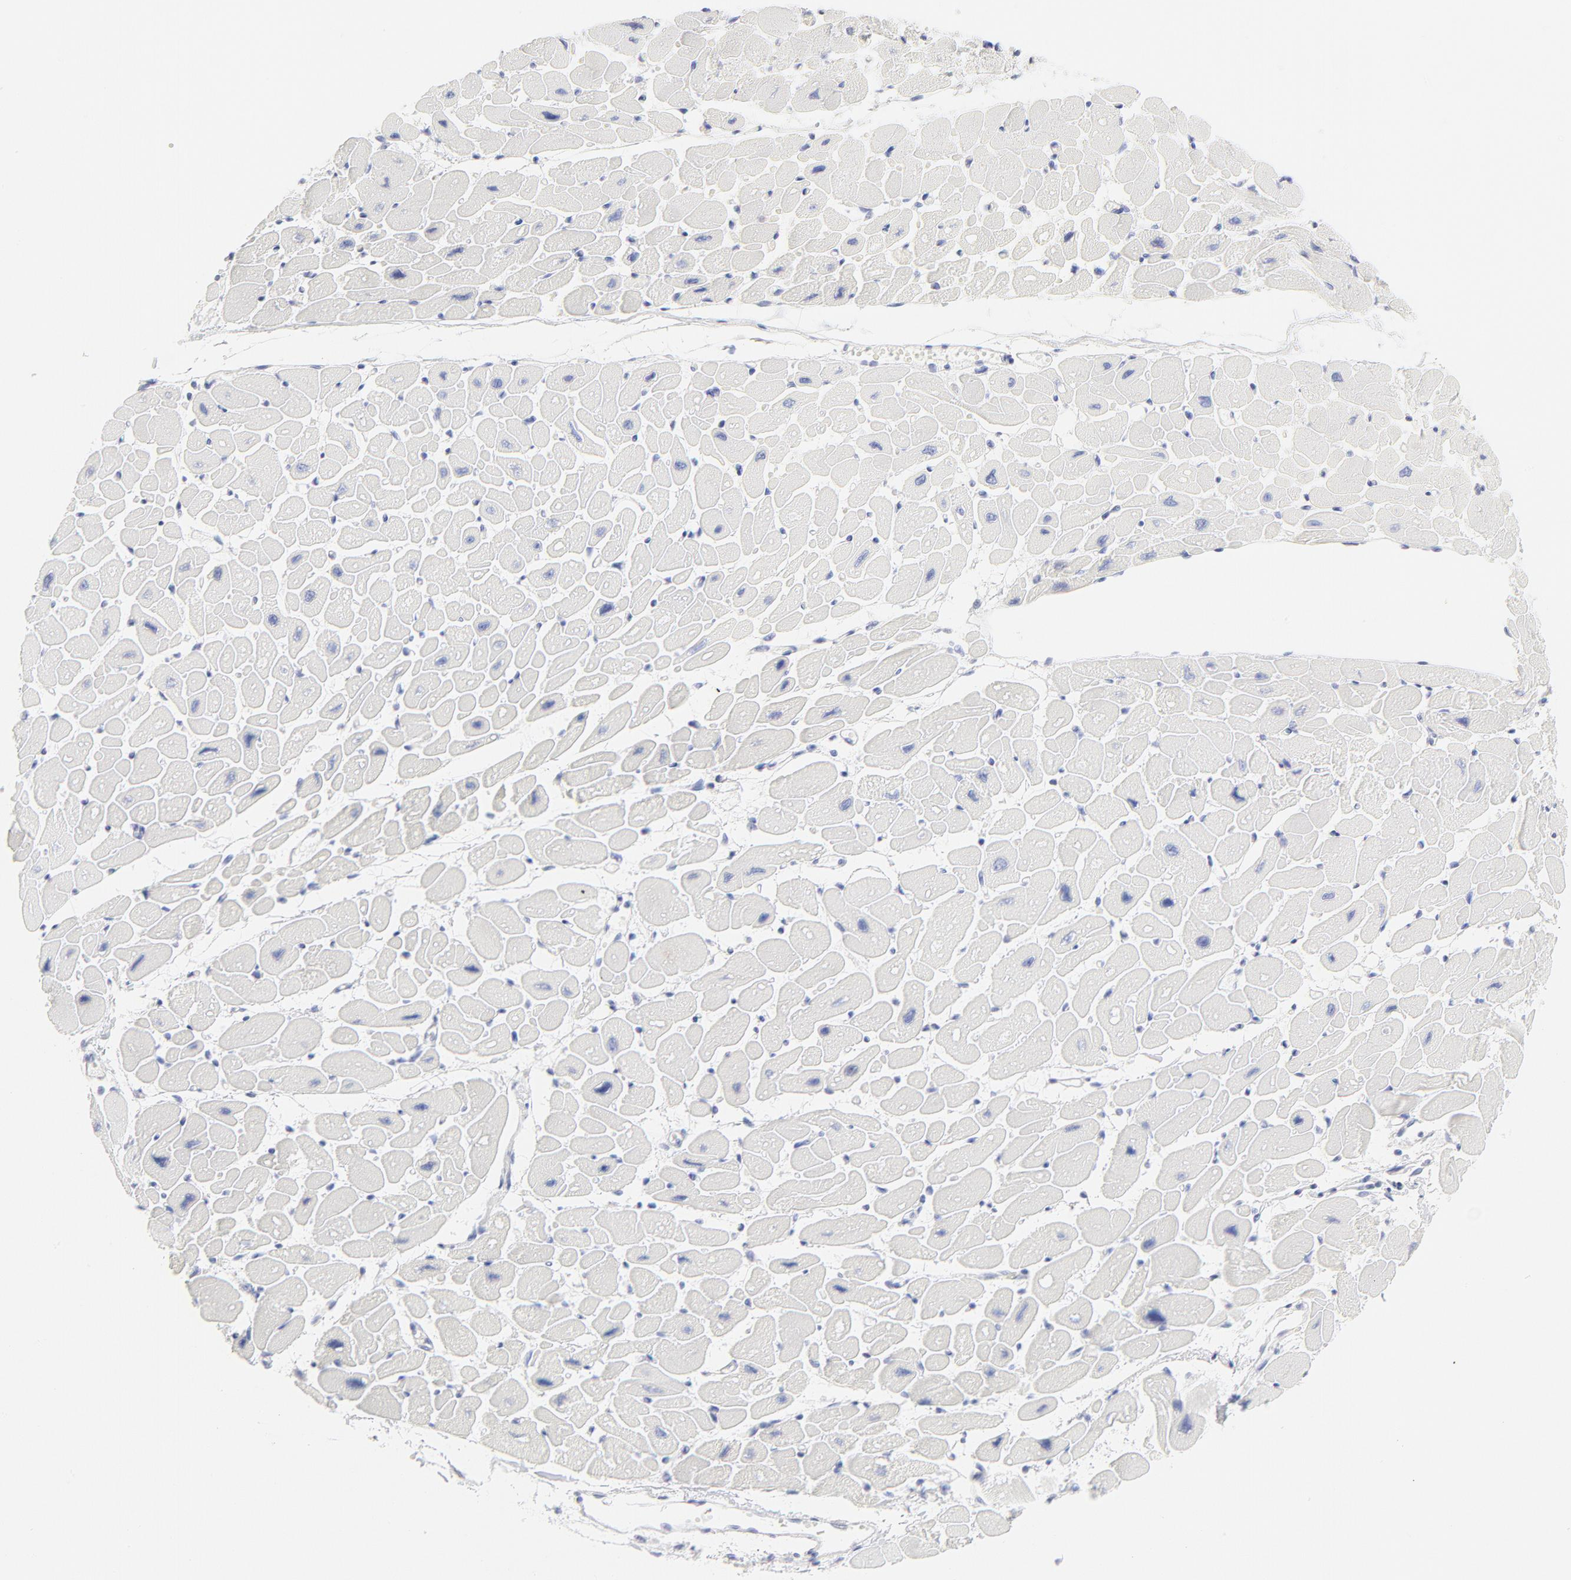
{"staining": {"intensity": "negative", "quantity": "none", "location": "none"}, "tissue": "heart muscle", "cell_type": "Cardiomyocytes", "image_type": "normal", "snomed": [{"axis": "morphology", "description": "Normal tissue, NOS"}, {"axis": "topography", "description": "Heart"}], "caption": "IHC histopathology image of unremarkable heart muscle: human heart muscle stained with DAB (3,3'-diaminobenzidine) reveals no significant protein expression in cardiomyocytes. (DAB (3,3'-diaminobenzidine) immunohistochemistry, high magnification).", "gene": "ELF3", "patient": {"sex": "female", "age": 54}}